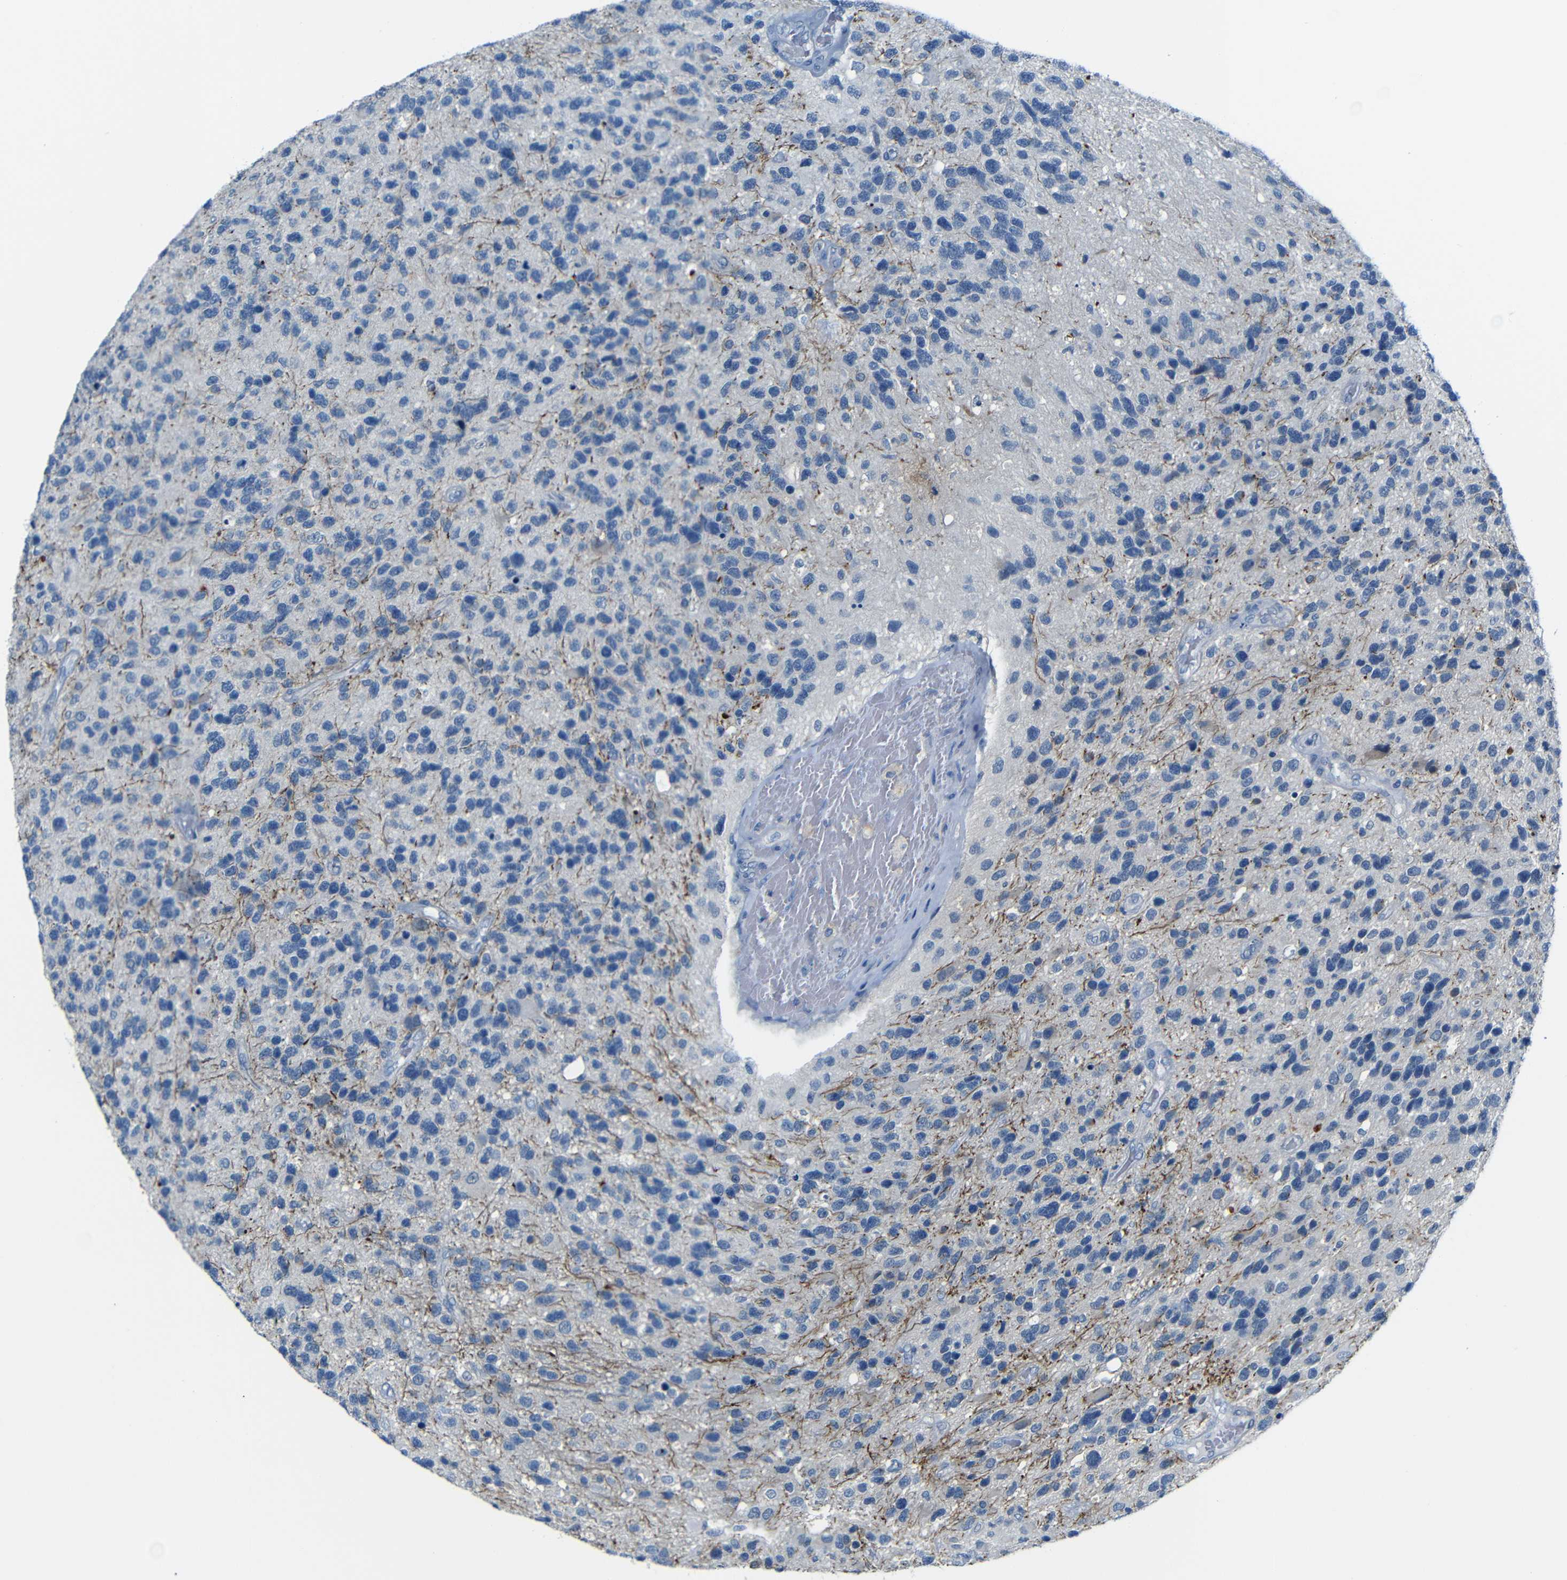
{"staining": {"intensity": "negative", "quantity": "none", "location": "none"}, "tissue": "glioma", "cell_type": "Tumor cells", "image_type": "cancer", "snomed": [{"axis": "morphology", "description": "Glioma, malignant, High grade"}, {"axis": "topography", "description": "Brain"}], "caption": "An image of human malignant high-grade glioma is negative for staining in tumor cells.", "gene": "ANK3", "patient": {"sex": "female", "age": 58}}